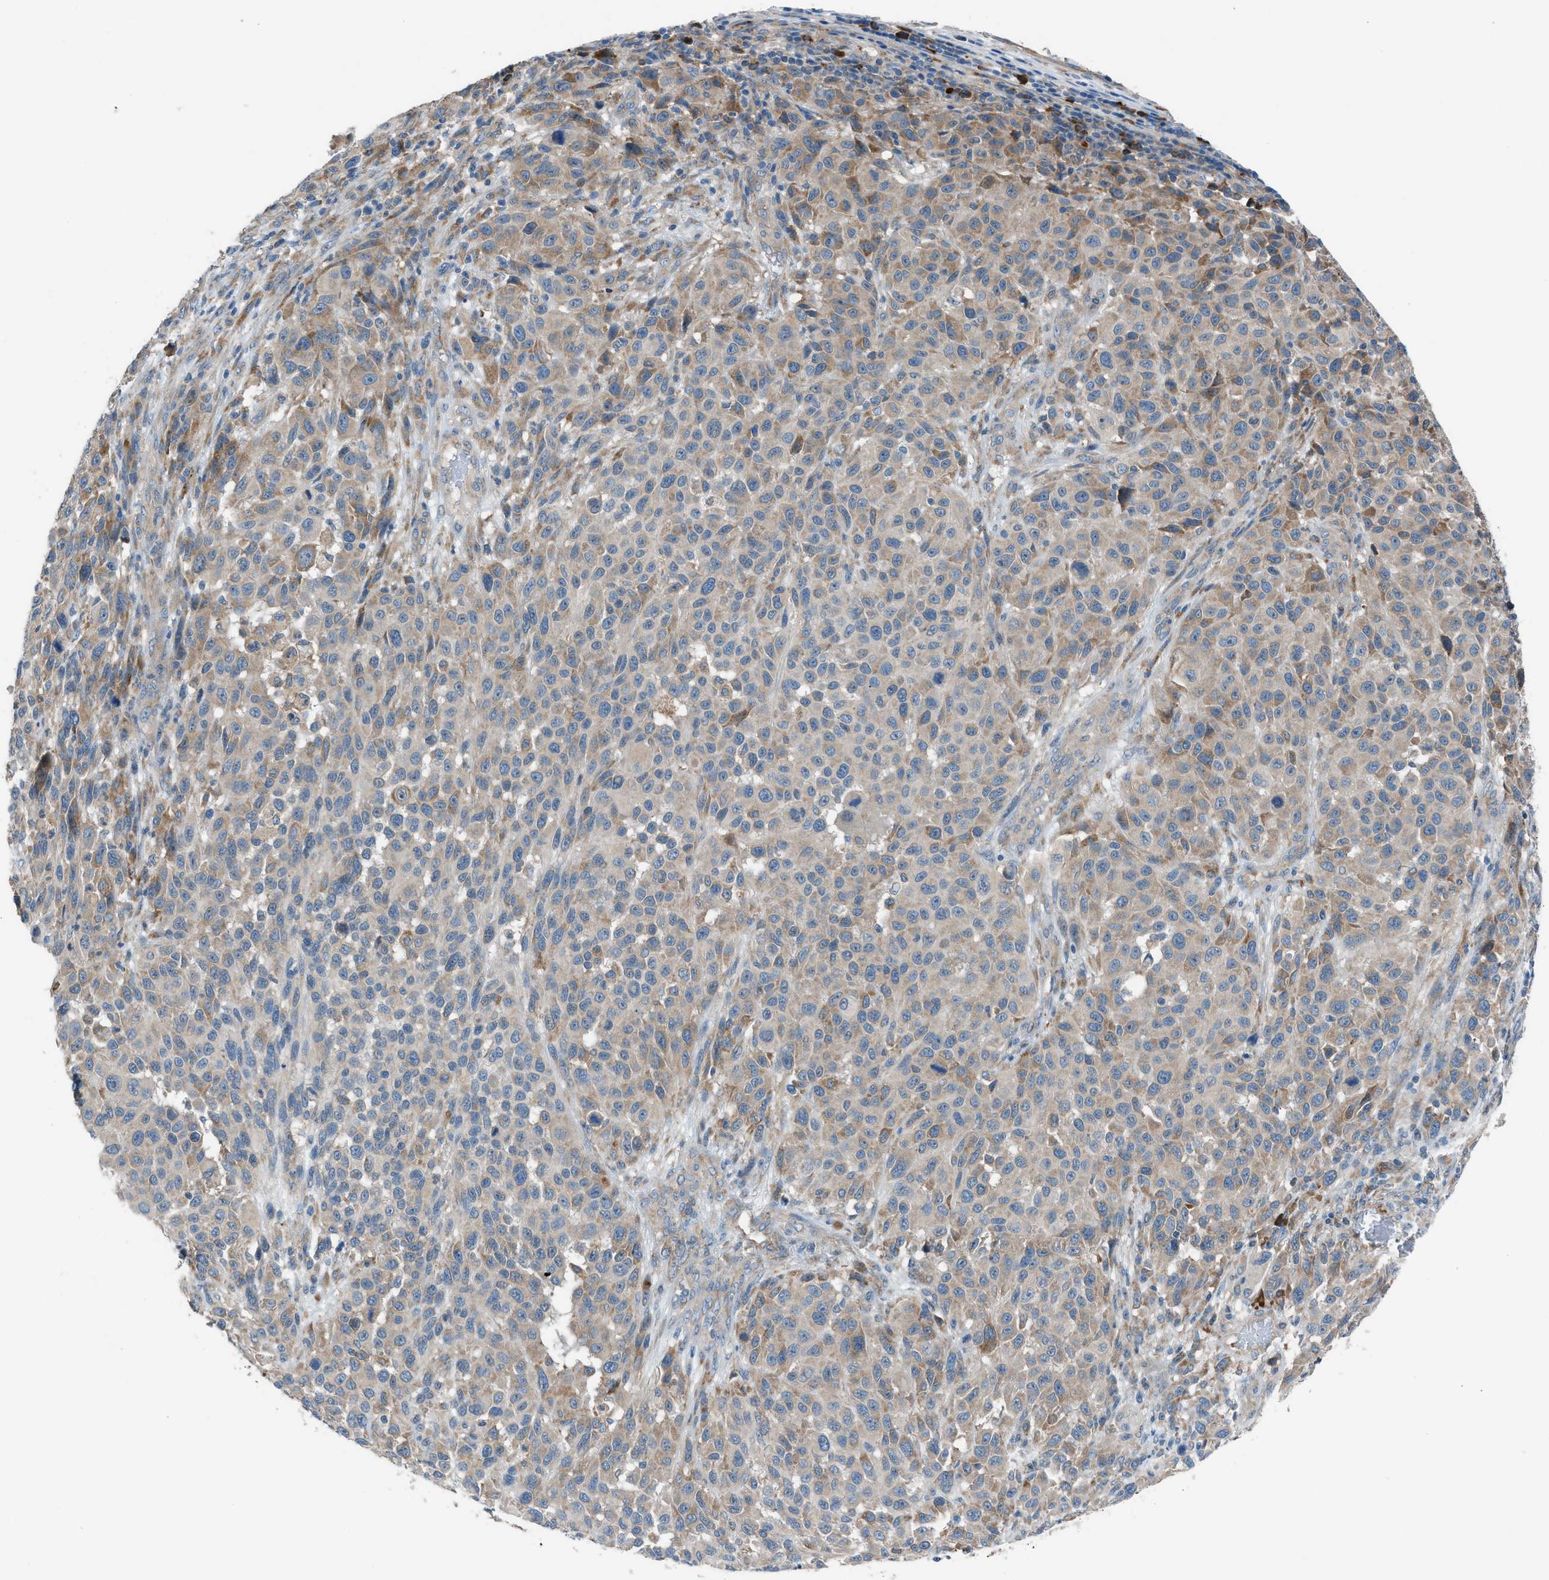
{"staining": {"intensity": "weak", "quantity": "25%-75%", "location": "cytoplasmic/membranous"}, "tissue": "melanoma", "cell_type": "Tumor cells", "image_type": "cancer", "snomed": [{"axis": "morphology", "description": "Malignant melanoma, Metastatic site"}, {"axis": "topography", "description": "Lymph node"}], "caption": "A brown stain shows weak cytoplasmic/membranous positivity of a protein in melanoma tumor cells.", "gene": "HEG1", "patient": {"sex": "male", "age": 61}}